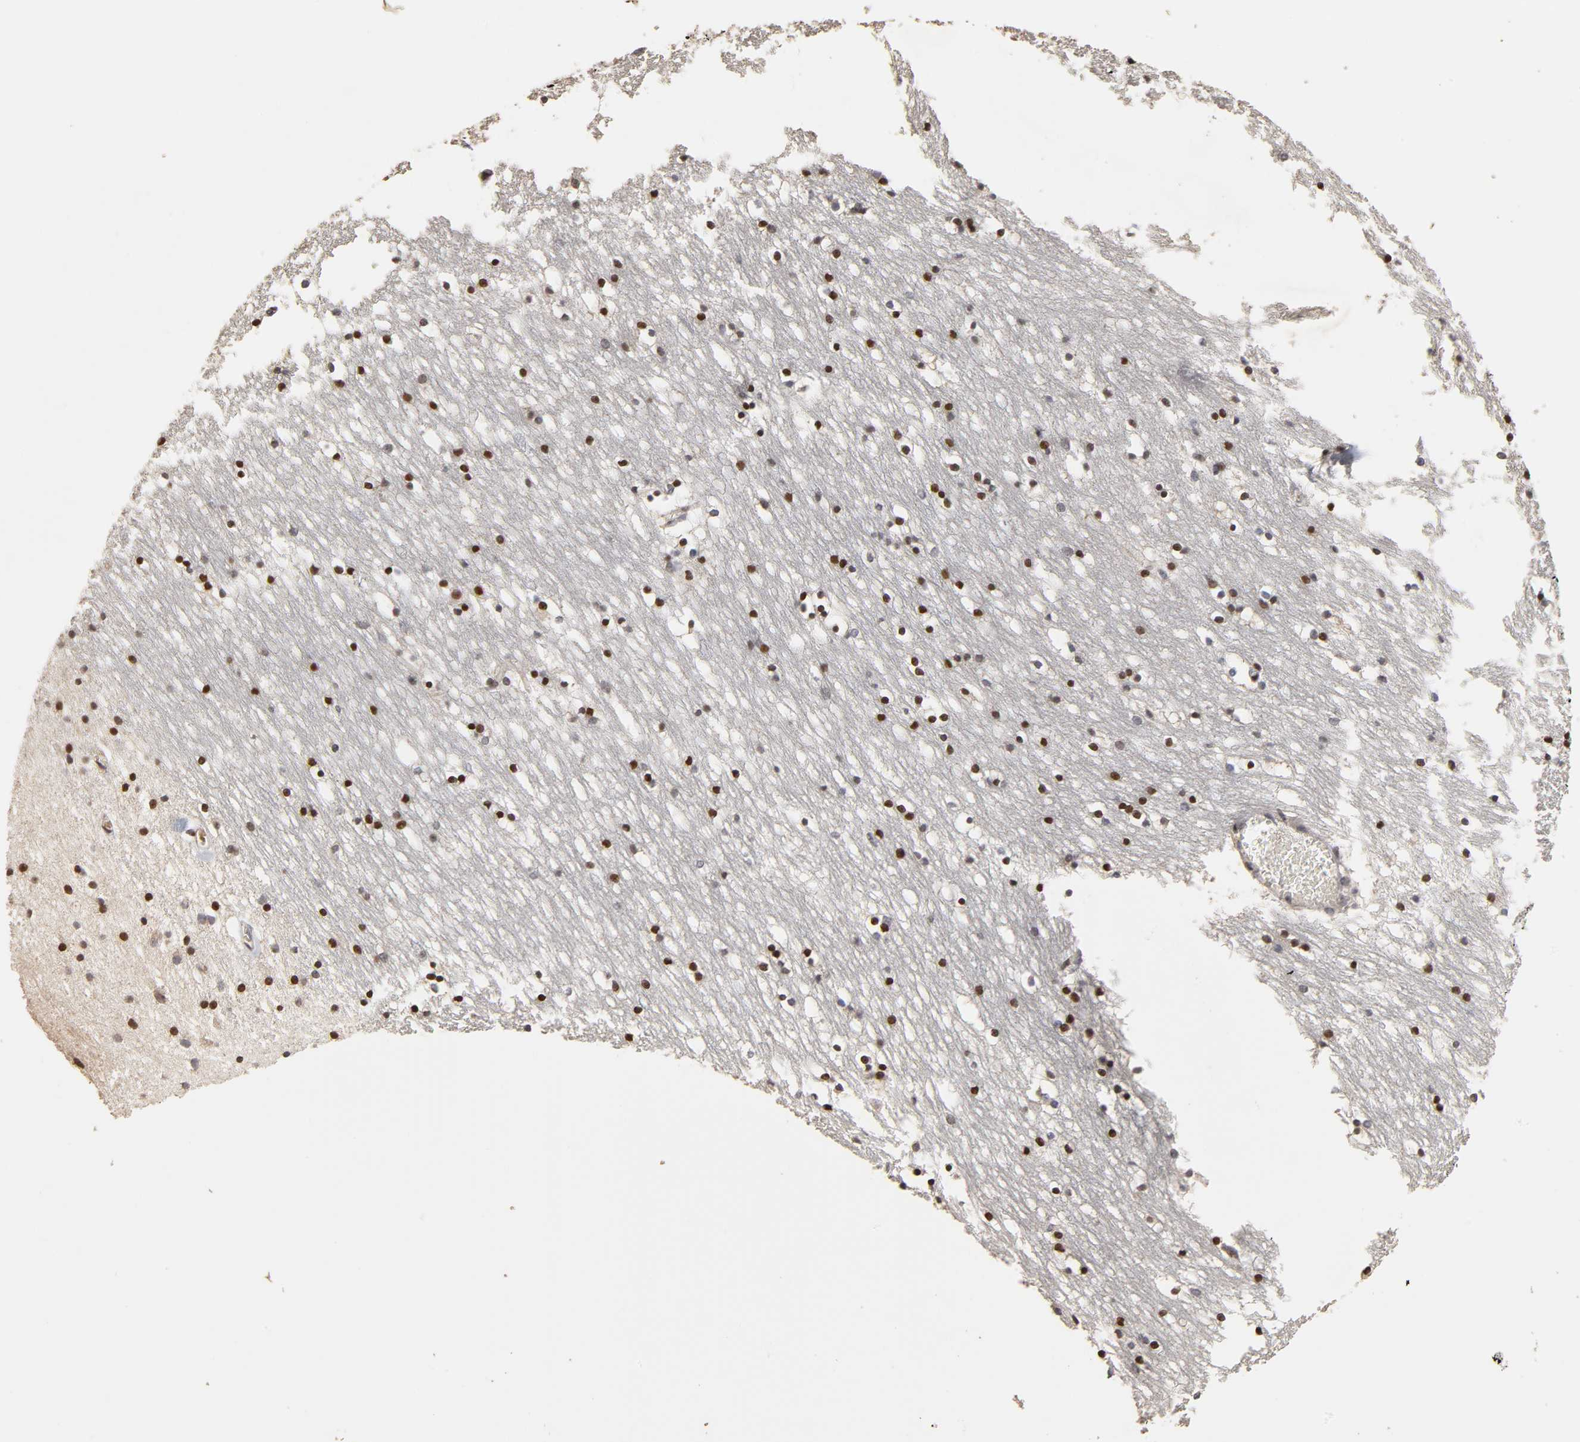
{"staining": {"intensity": "moderate", "quantity": "25%-75%", "location": "nuclear"}, "tissue": "caudate", "cell_type": "Glial cells", "image_type": "normal", "snomed": [{"axis": "morphology", "description": "Normal tissue, NOS"}, {"axis": "topography", "description": "Lateral ventricle wall"}], "caption": "The micrograph reveals a brown stain indicating the presence of a protein in the nuclear of glial cells in caudate. (Brightfield microscopy of DAB IHC at high magnification).", "gene": "ZNF473", "patient": {"sex": "male", "age": 45}}